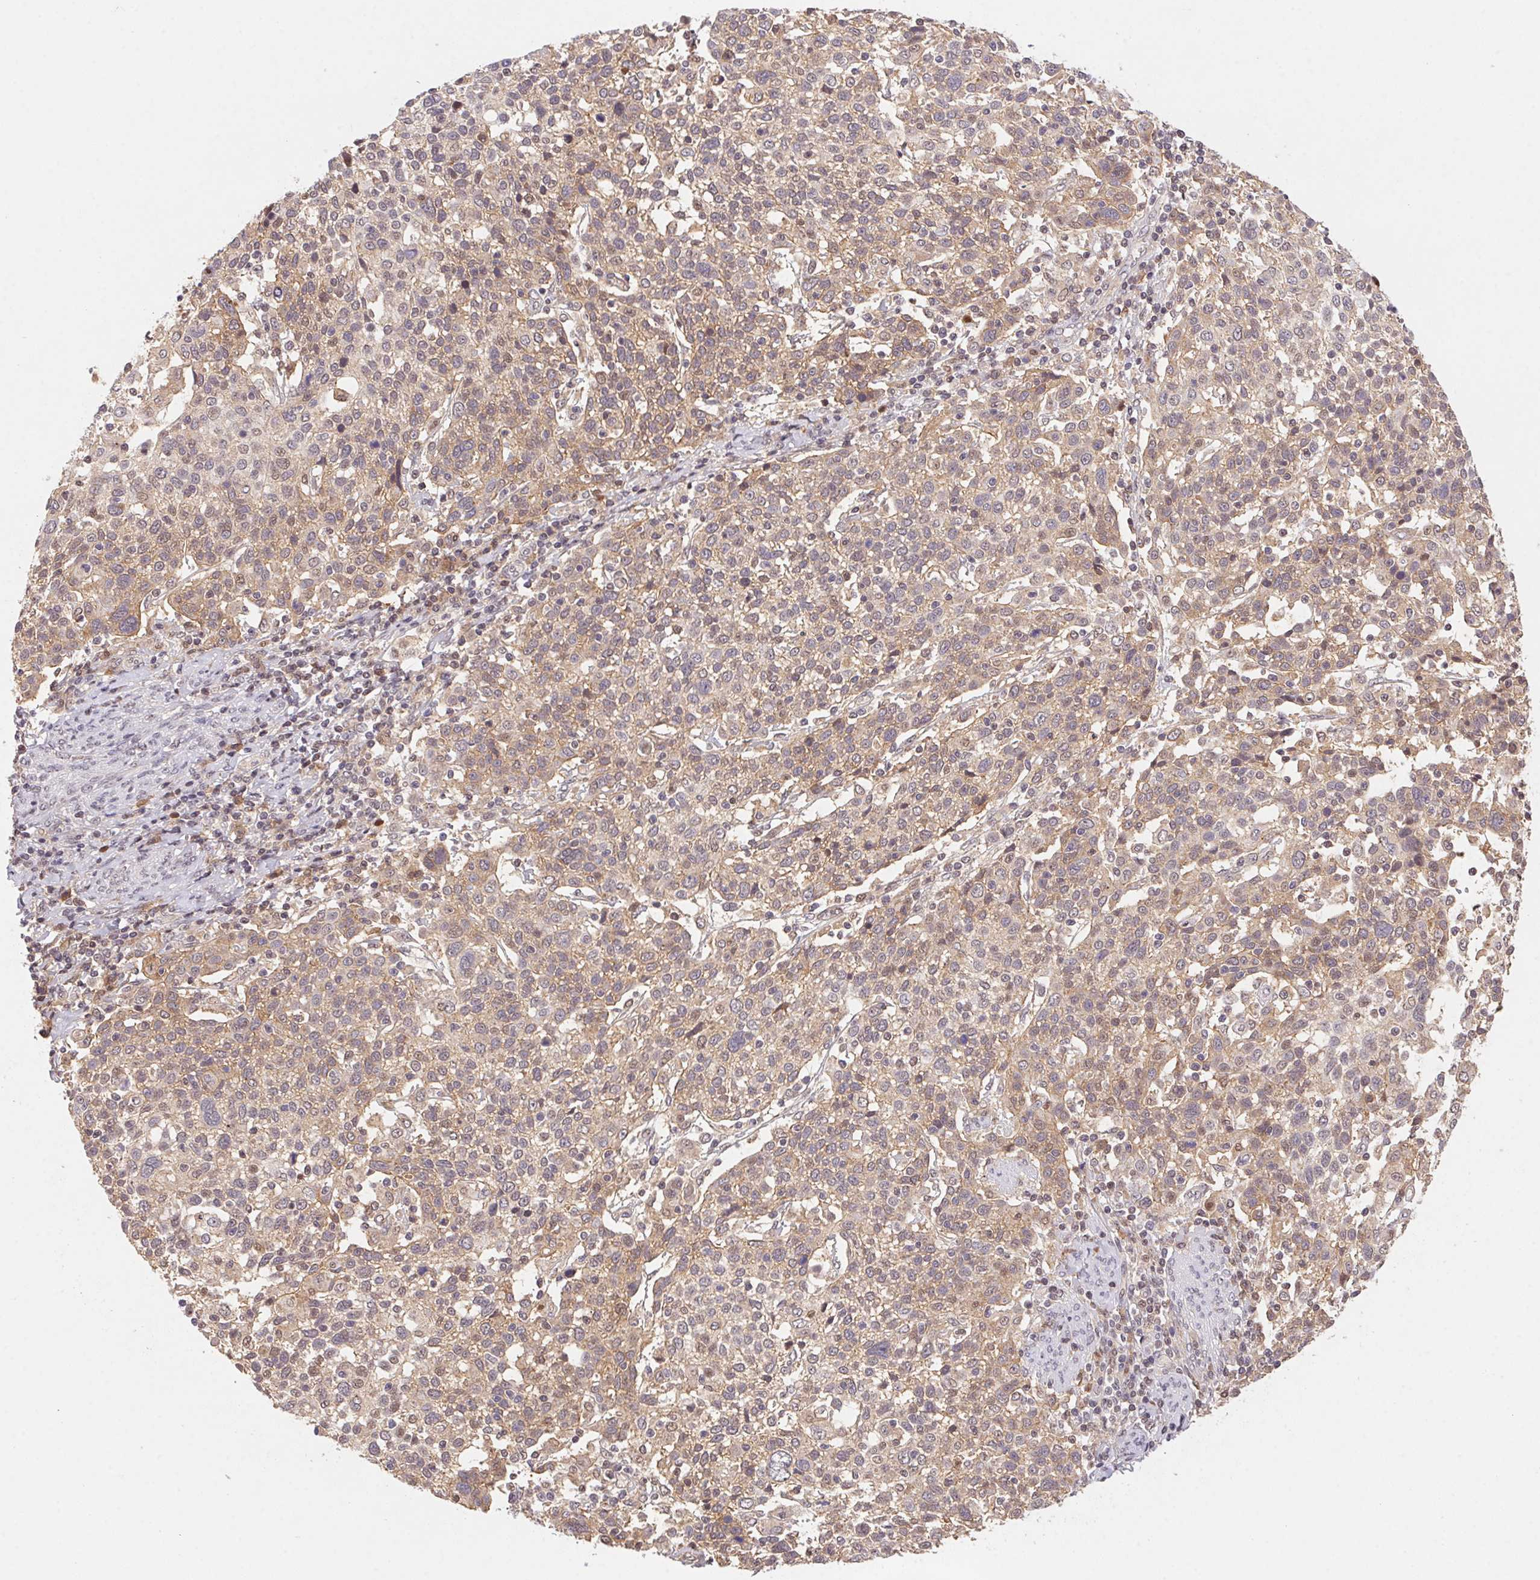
{"staining": {"intensity": "weak", "quantity": ">75%", "location": "cytoplasmic/membranous"}, "tissue": "cervical cancer", "cell_type": "Tumor cells", "image_type": "cancer", "snomed": [{"axis": "morphology", "description": "Squamous cell carcinoma, NOS"}, {"axis": "topography", "description": "Cervix"}], "caption": "Protein analysis of cervical cancer (squamous cell carcinoma) tissue demonstrates weak cytoplasmic/membranous positivity in approximately >75% of tumor cells.", "gene": "SLC52A2", "patient": {"sex": "female", "age": 61}}